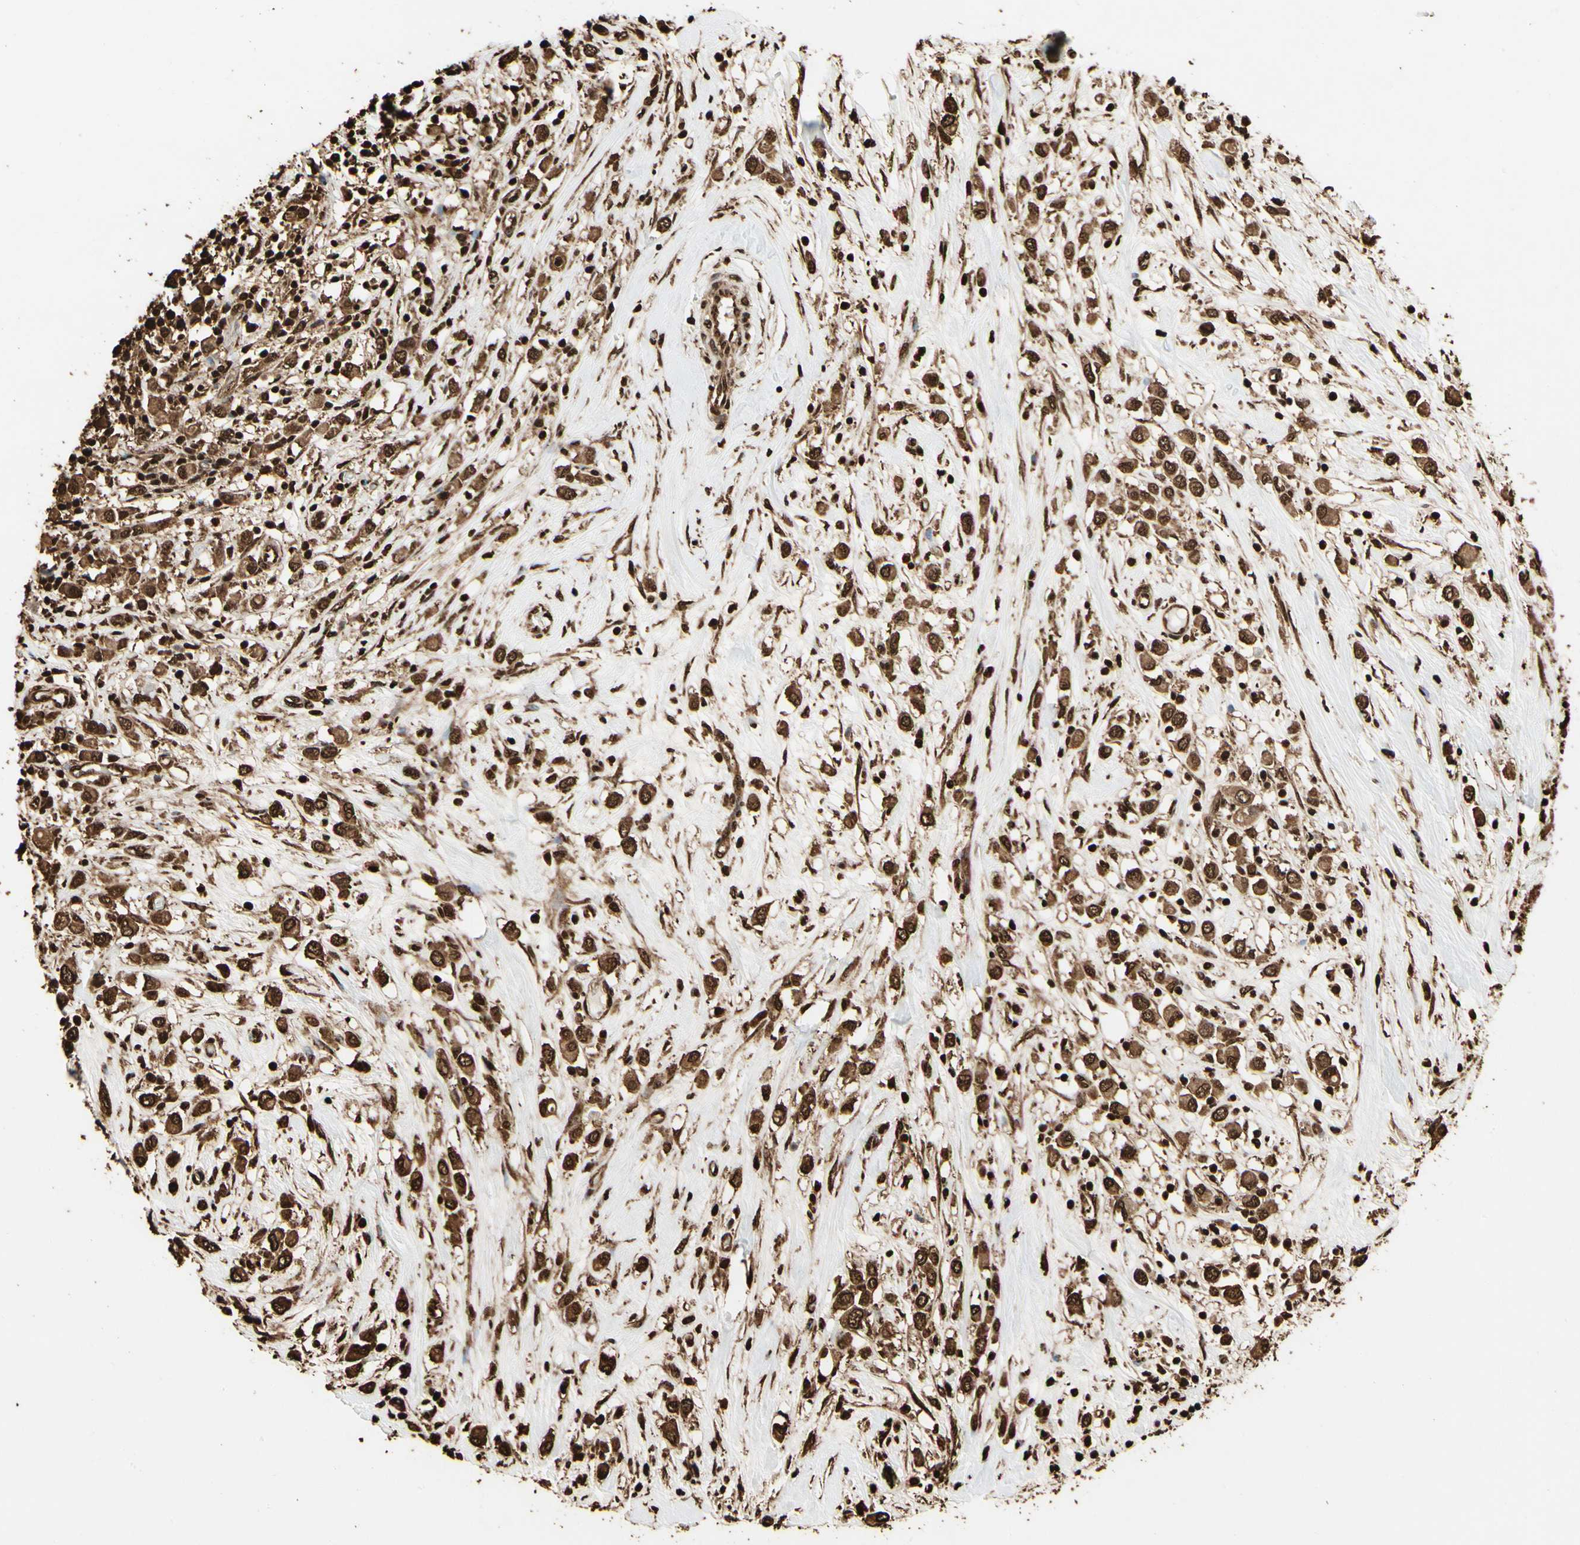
{"staining": {"intensity": "strong", "quantity": ">75%", "location": "cytoplasmic/membranous,nuclear"}, "tissue": "breast cancer", "cell_type": "Tumor cells", "image_type": "cancer", "snomed": [{"axis": "morphology", "description": "Duct carcinoma"}, {"axis": "topography", "description": "Breast"}], "caption": "Breast intraductal carcinoma was stained to show a protein in brown. There is high levels of strong cytoplasmic/membranous and nuclear positivity in approximately >75% of tumor cells.", "gene": "HNRNPK", "patient": {"sex": "female", "age": 61}}